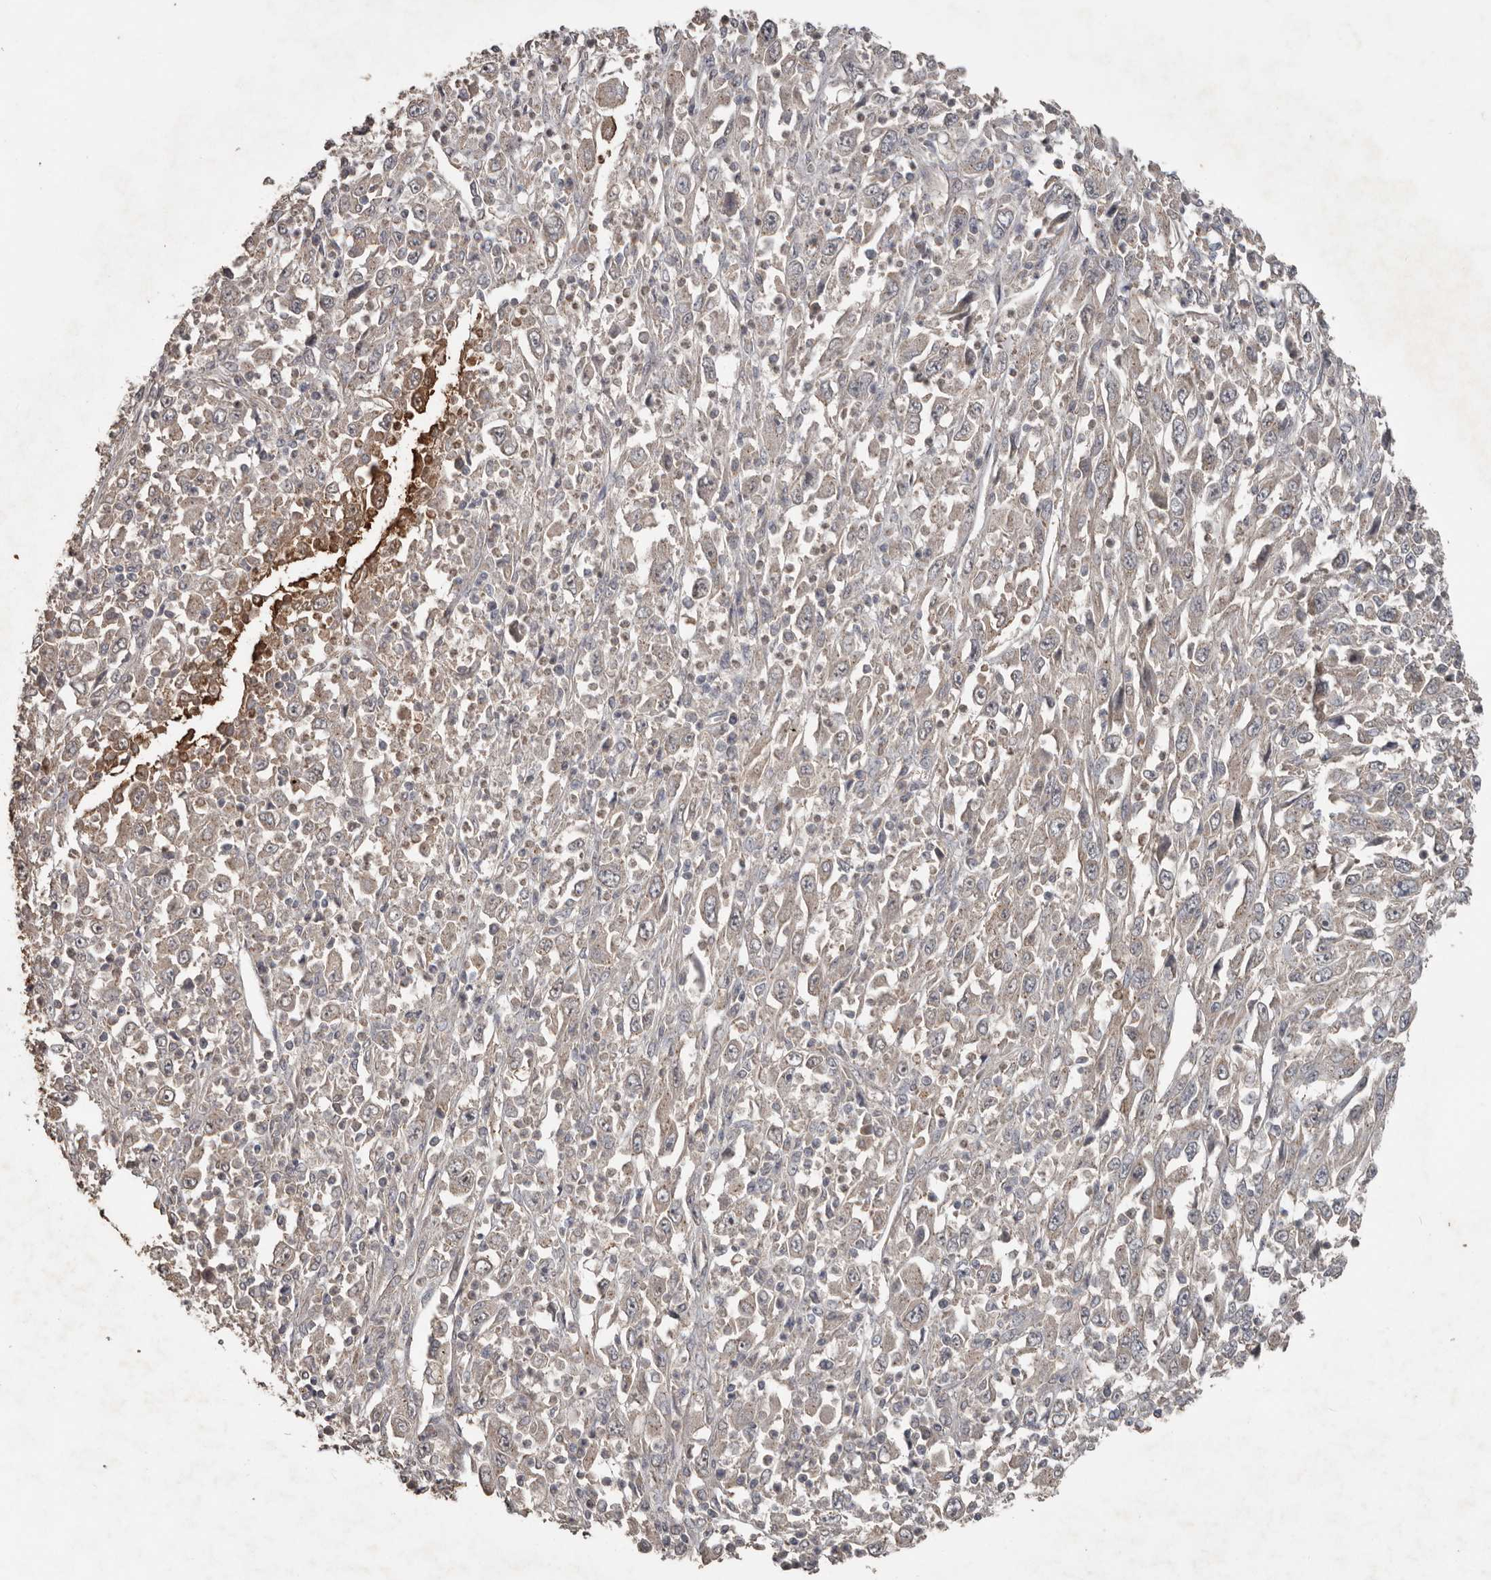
{"staining": {"intensity": "weak", "quantity": "25%-75%", "location": "cytoplasmic/membranous"}, "tissue": "melanoma", "cell_type": "Tumor cells", "image_type": "cancer", "snomed": [{"axis": "morphology", "description": "Malignant melanoma, Metastatic site"}, {"axis": "topography", "description": "Skin"}], "caption": "IHC image of human malignant melanoma (metastatic site) stained for a protein (brown), which displays low levels of weak cytoplasmic/membranous staining in about 25%-75% of tumor cells.", "gene": "HYAL4", "patient": {"sex": "female", "age": 56}}